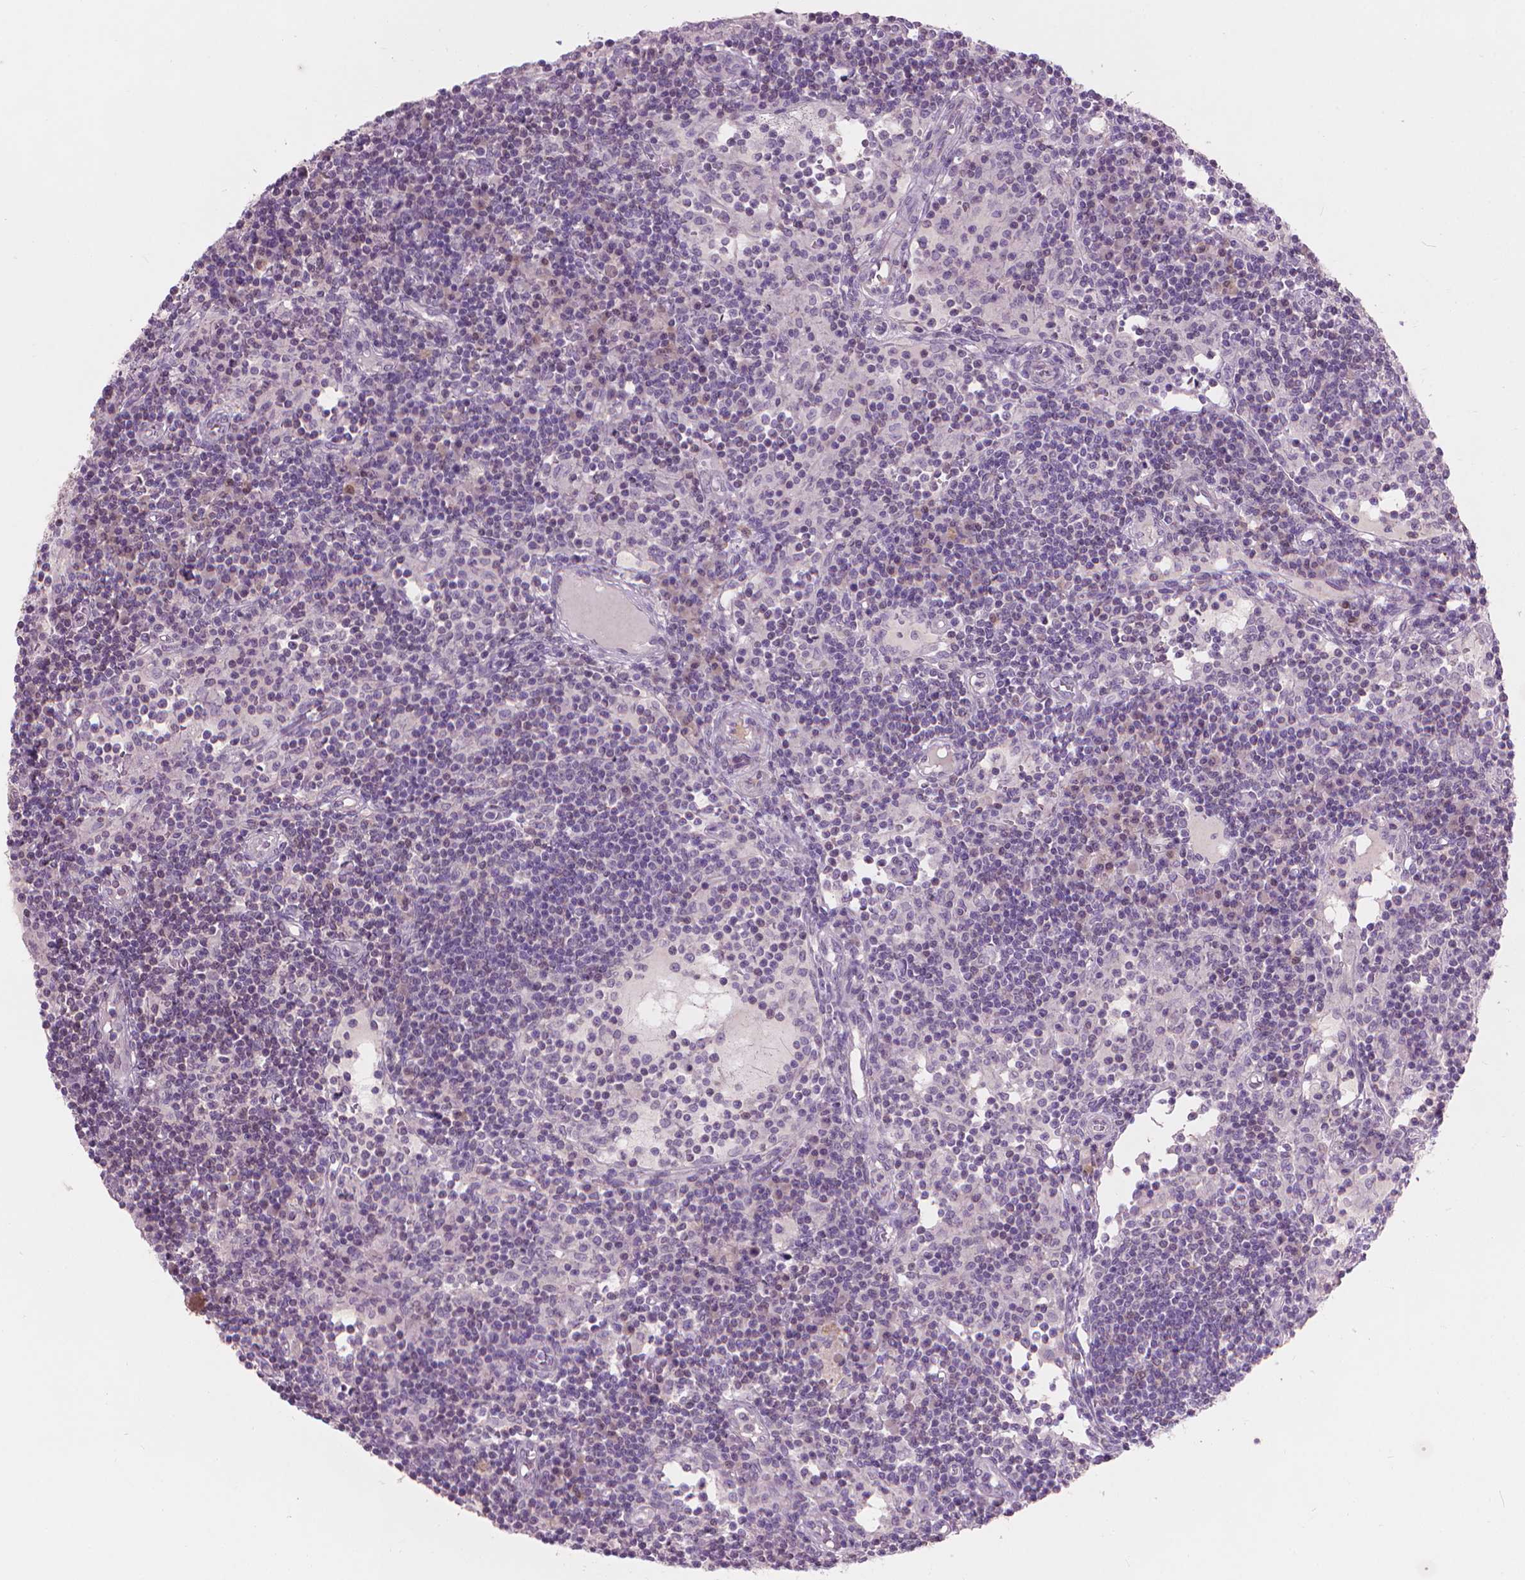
{"staining": {"intensity": "negative", "quantity": "none", "location": "none"}, "tissue": "lymph node", "cell_type": "Germinal center cells", "image_type": "normal", "snomed": [{"axis": "morphology", "description": "Normal tissue, NOS"}, {"axis": "topography", "description": "Lymph node"}], "caption": "High power microscopy micrograph of an immunohistochemistry histopathology image of benign lymph node, revealing no significant expression in germinal center cells. The staining is performed using DAB (3,3'-diaminobenzidine) brown chromogen with nuclei counter-stained in using hematoxylin.", "gene": "ENO2", "patient": {"sex": "female", "age": 72}}